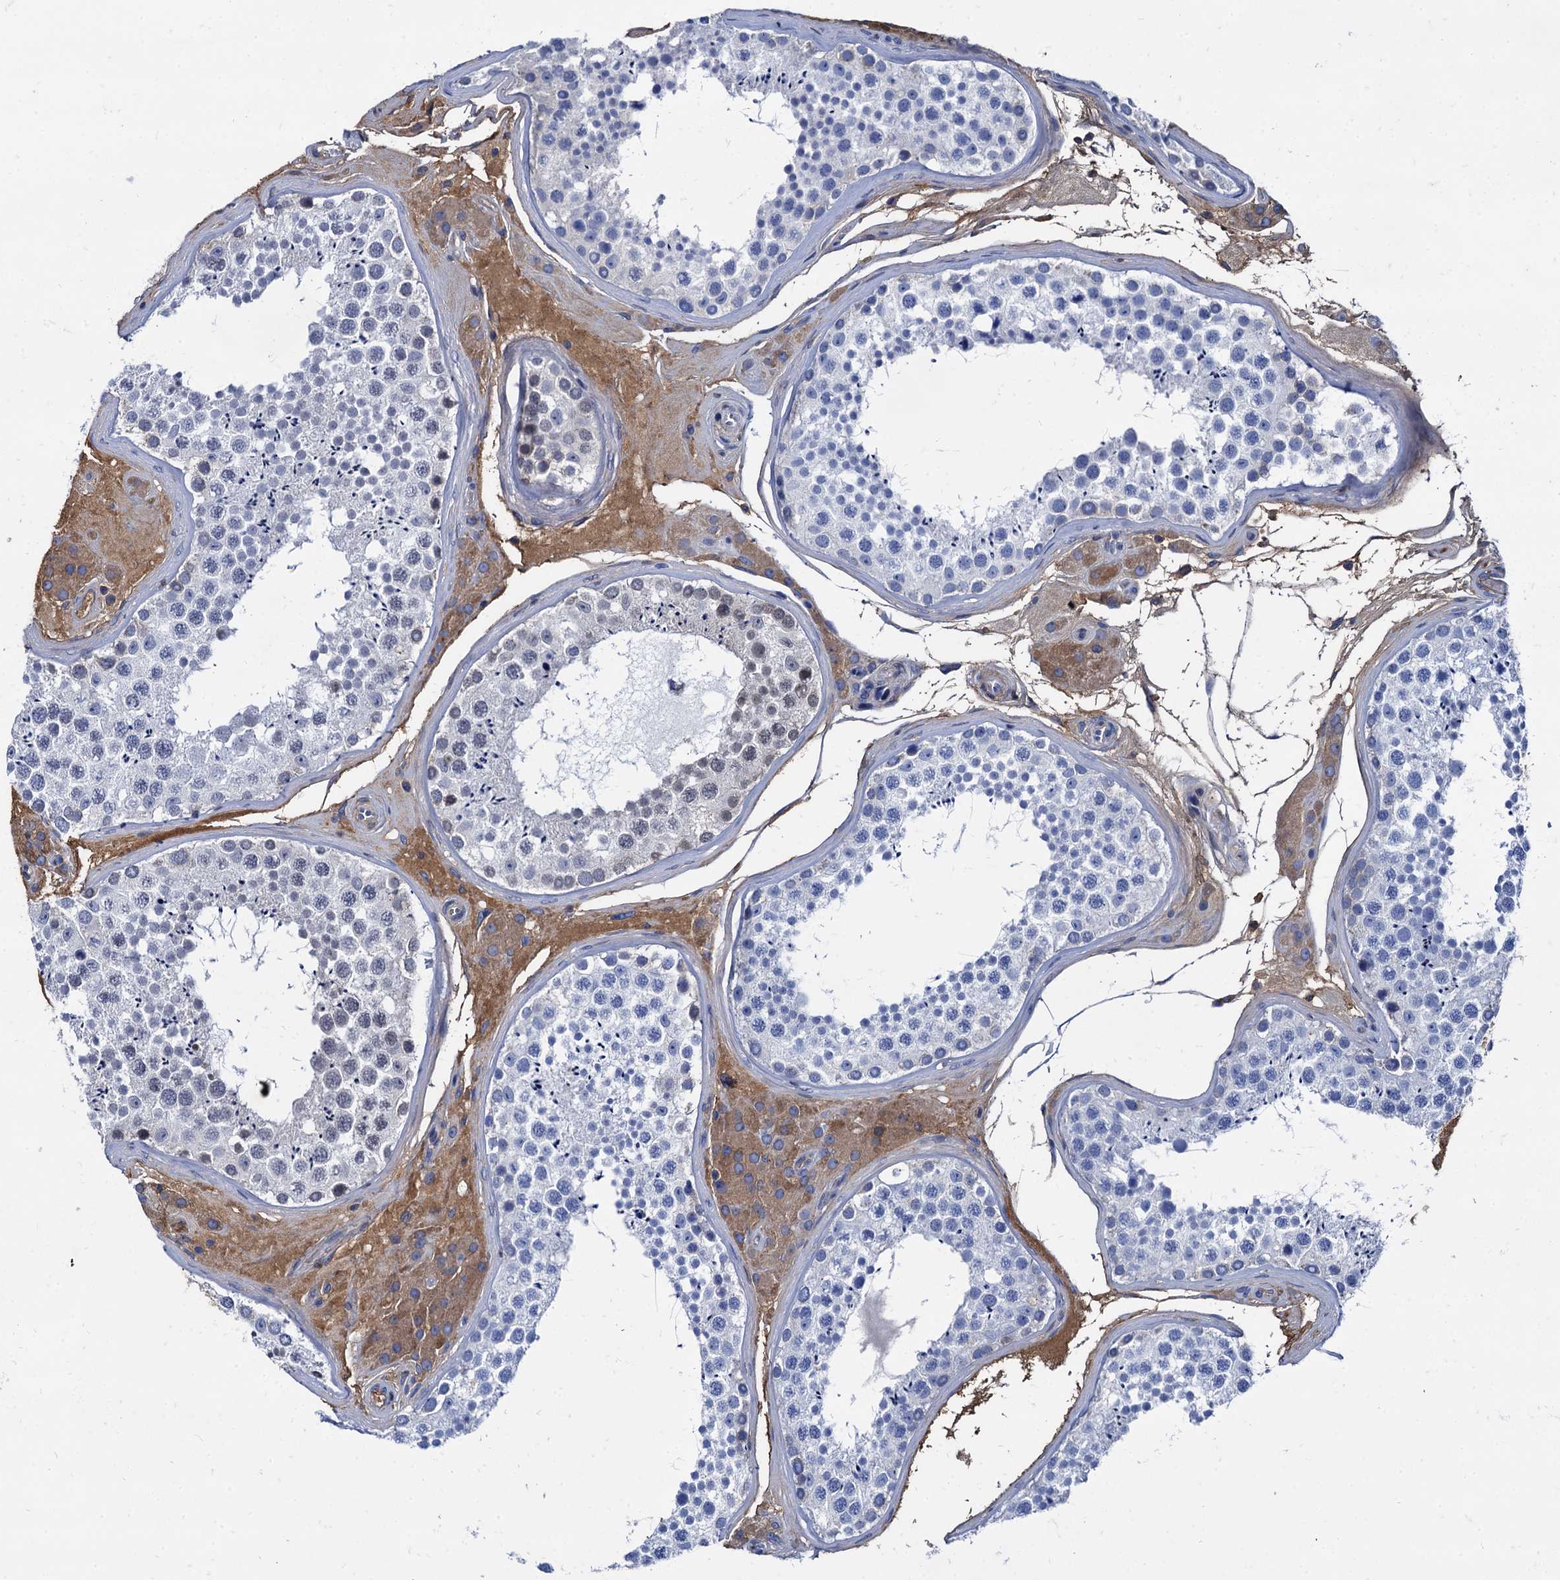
{"staining": {"intensity": "negative", "quantity": "none", "location": "none"}, "tissue": "testis", "cell_type": "Cells in seminiferous ducts", "image_type": "normal", "snomed": [{"axis": "morphology", "description": "Normal tissue, NOS"}, {"axis": "topography", "description": "Testis"}], "caption": "An immunohistochemistry image of normal testis is shown. There is no staining in cells in seminiferous ducts of testis.", "gene": "TMEM72", "patient": {"sex": "male", "age": 46}}